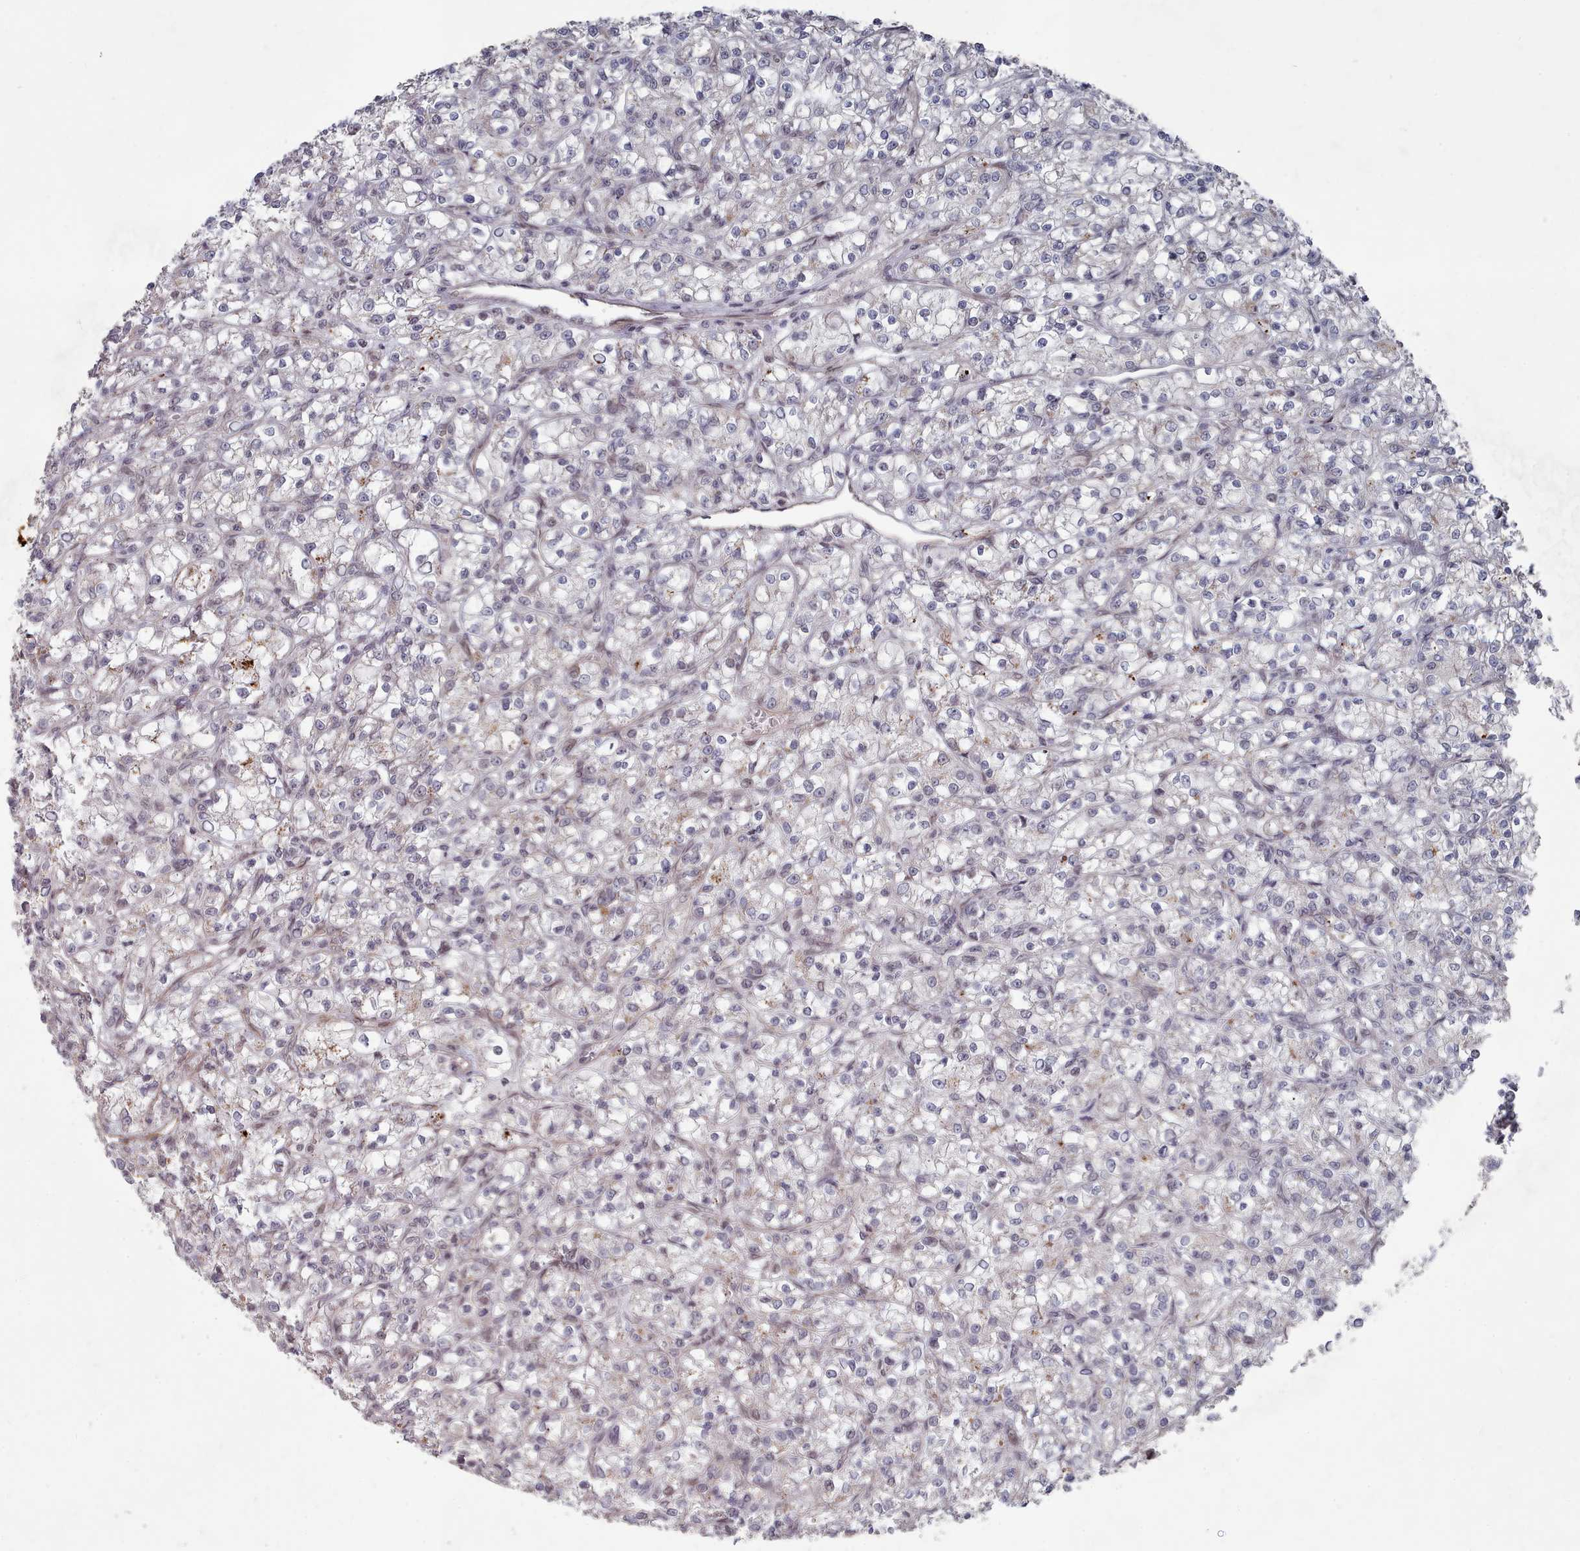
{"staining": {"intensity": "negative", "quantity": "none", "location": "none"}, "tissue": "renal cancer", "cell_type": "Tumor cells", "image_type": "cancer", "snomed": [{"axis": "morphology", "description": "Adenocarcinoma, NOS"}, {"axis": "topography", "description": "Kidney"}], "caption": "Protein analysis of renal cancer shows no significant staining in tumor cells.", "gene": "CPSF4", "patient": {"sex": "female", "age": 59}}